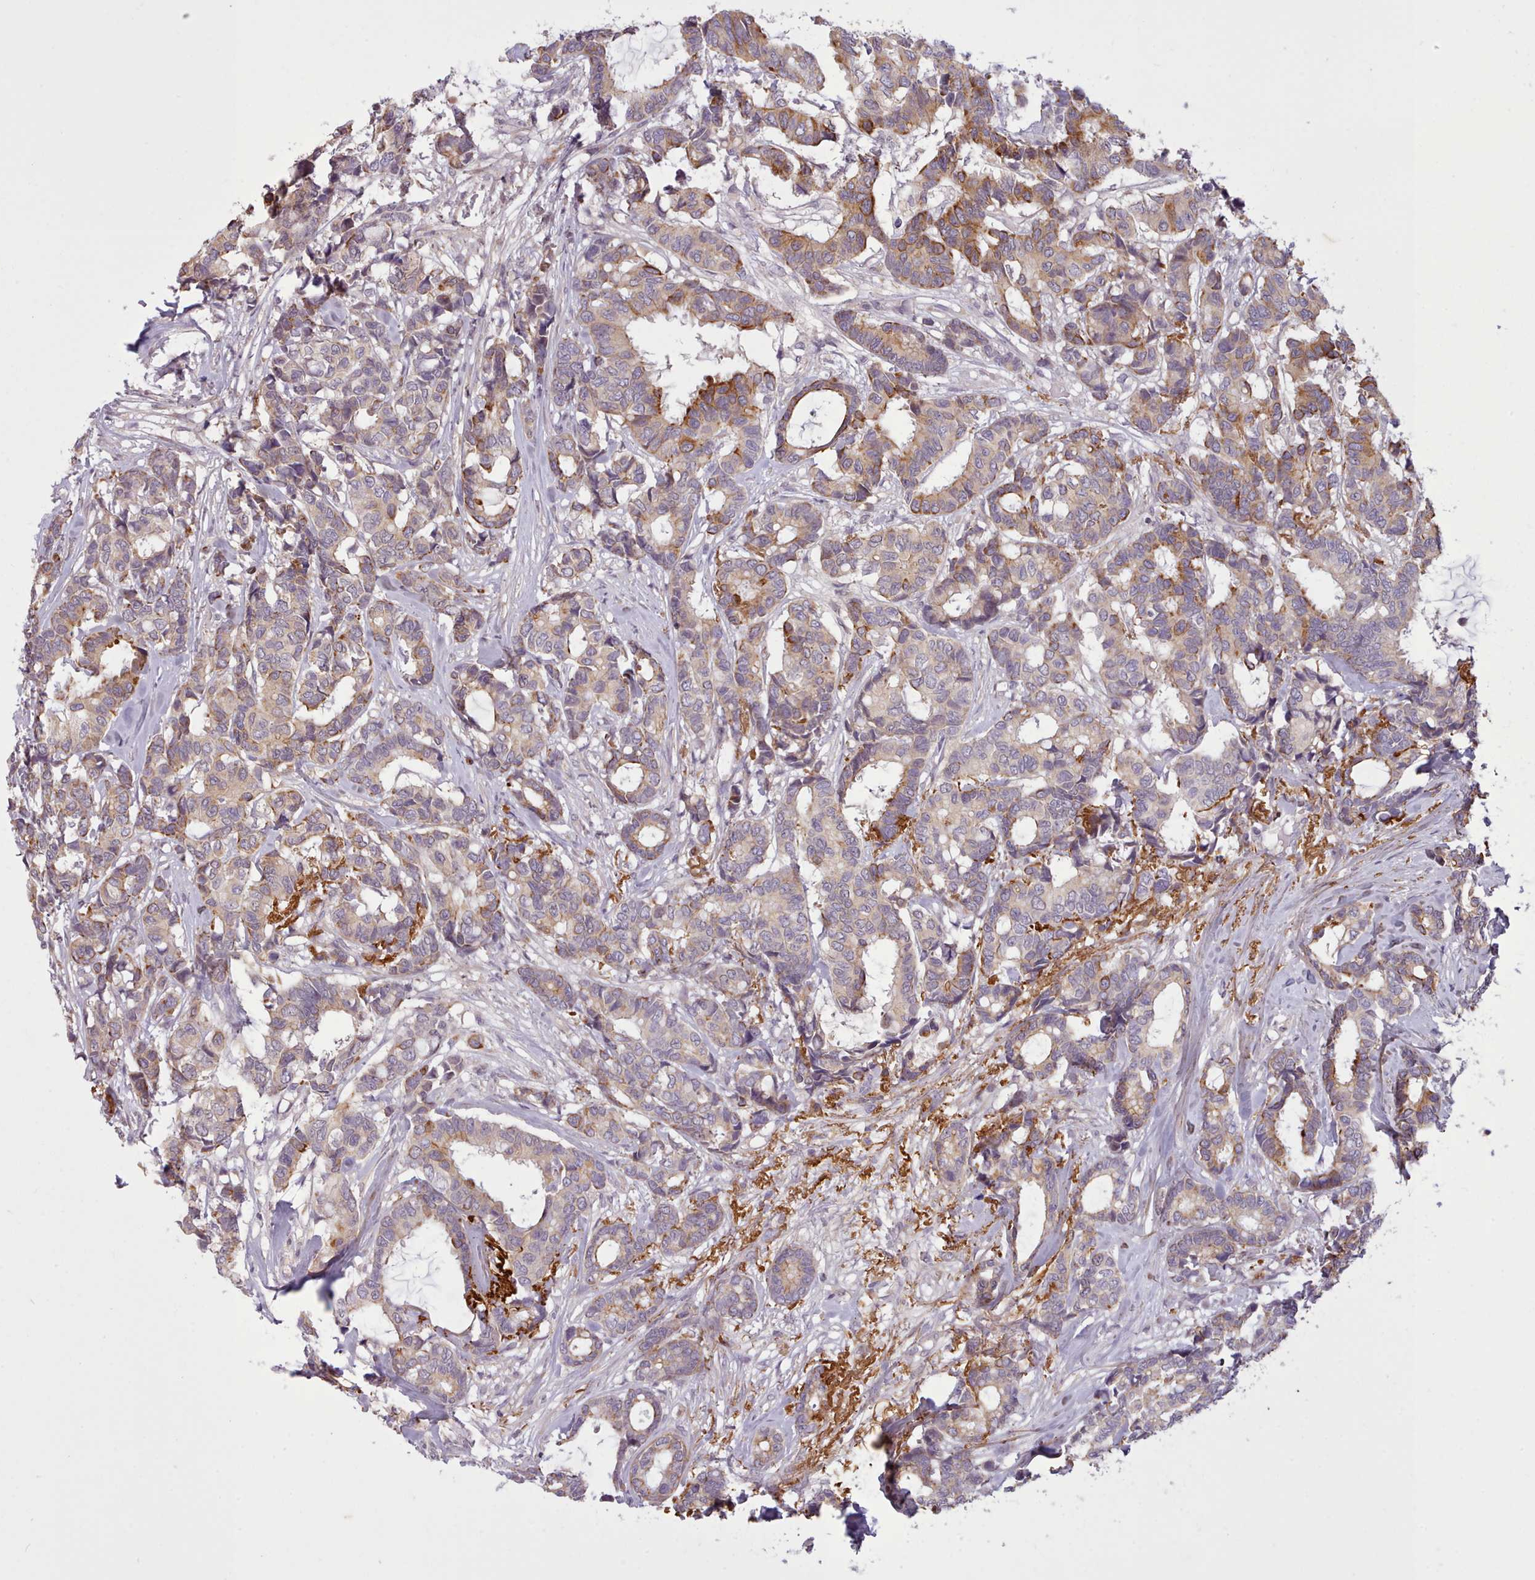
{"staining": {"intensity": "moderate", "quantity": "25%-75%", "location": "cytoplasmic/membranous"}, "tissue": "breast cancer", "cell_type": "Tumor cells", "image_type": "cancer", "snomed": [{"axis": "morphology", "description": "Duct carcinoma"}, {"axis": "topography", "description": "Breast"}], "caption": "Immunohistochemistry (IHC) of human breast cancer (intraductal carcinoma) demonstrates medium levels of moderate cytoplasmic/membranous expression in approximately 25%-75% of tumor cells.", "gene": "NMRK1", "patient": {"sex": "female", "age": 87}}